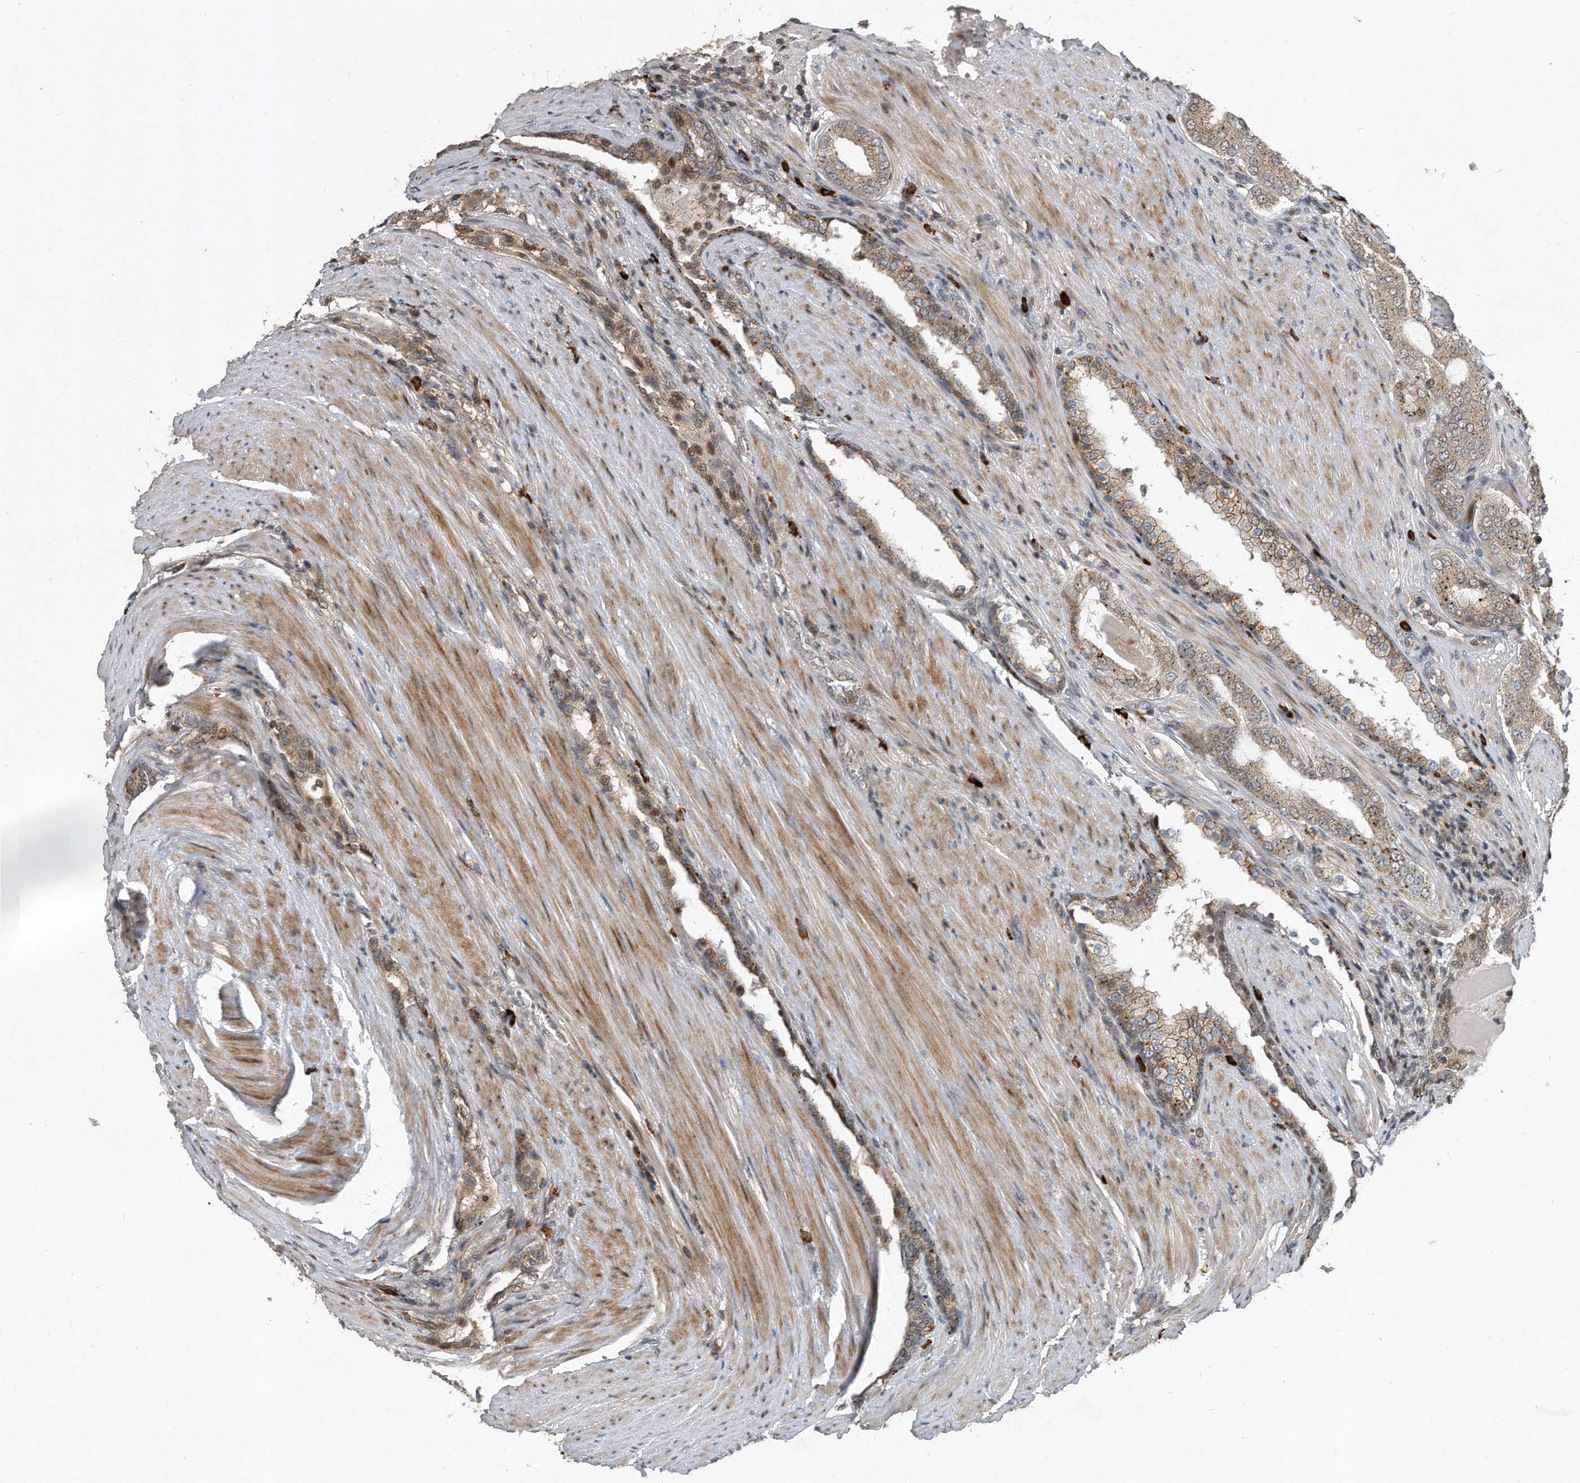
{"staining": {"intensity": "moderate", "quantity": ">75%", "location": "cytoplasmic/membranous"}, "tissue": "prostate cancer", "cell_type": "Tumor cells", "image_type": "cancer", "snomed": [{"axis": "morphology", "description": "Adenocarcinoma, High grade"}, {"axis": "topography", "description": "Prostate"}], "caption": "This is an image of IHC staining of high-grade adenocarcinoma (prostate), which shows moderate staining in the cytoplasmic/membranous of tumor cells.", "gene": "PGBD2", "patient": {"sex": "male", "age": 60}}